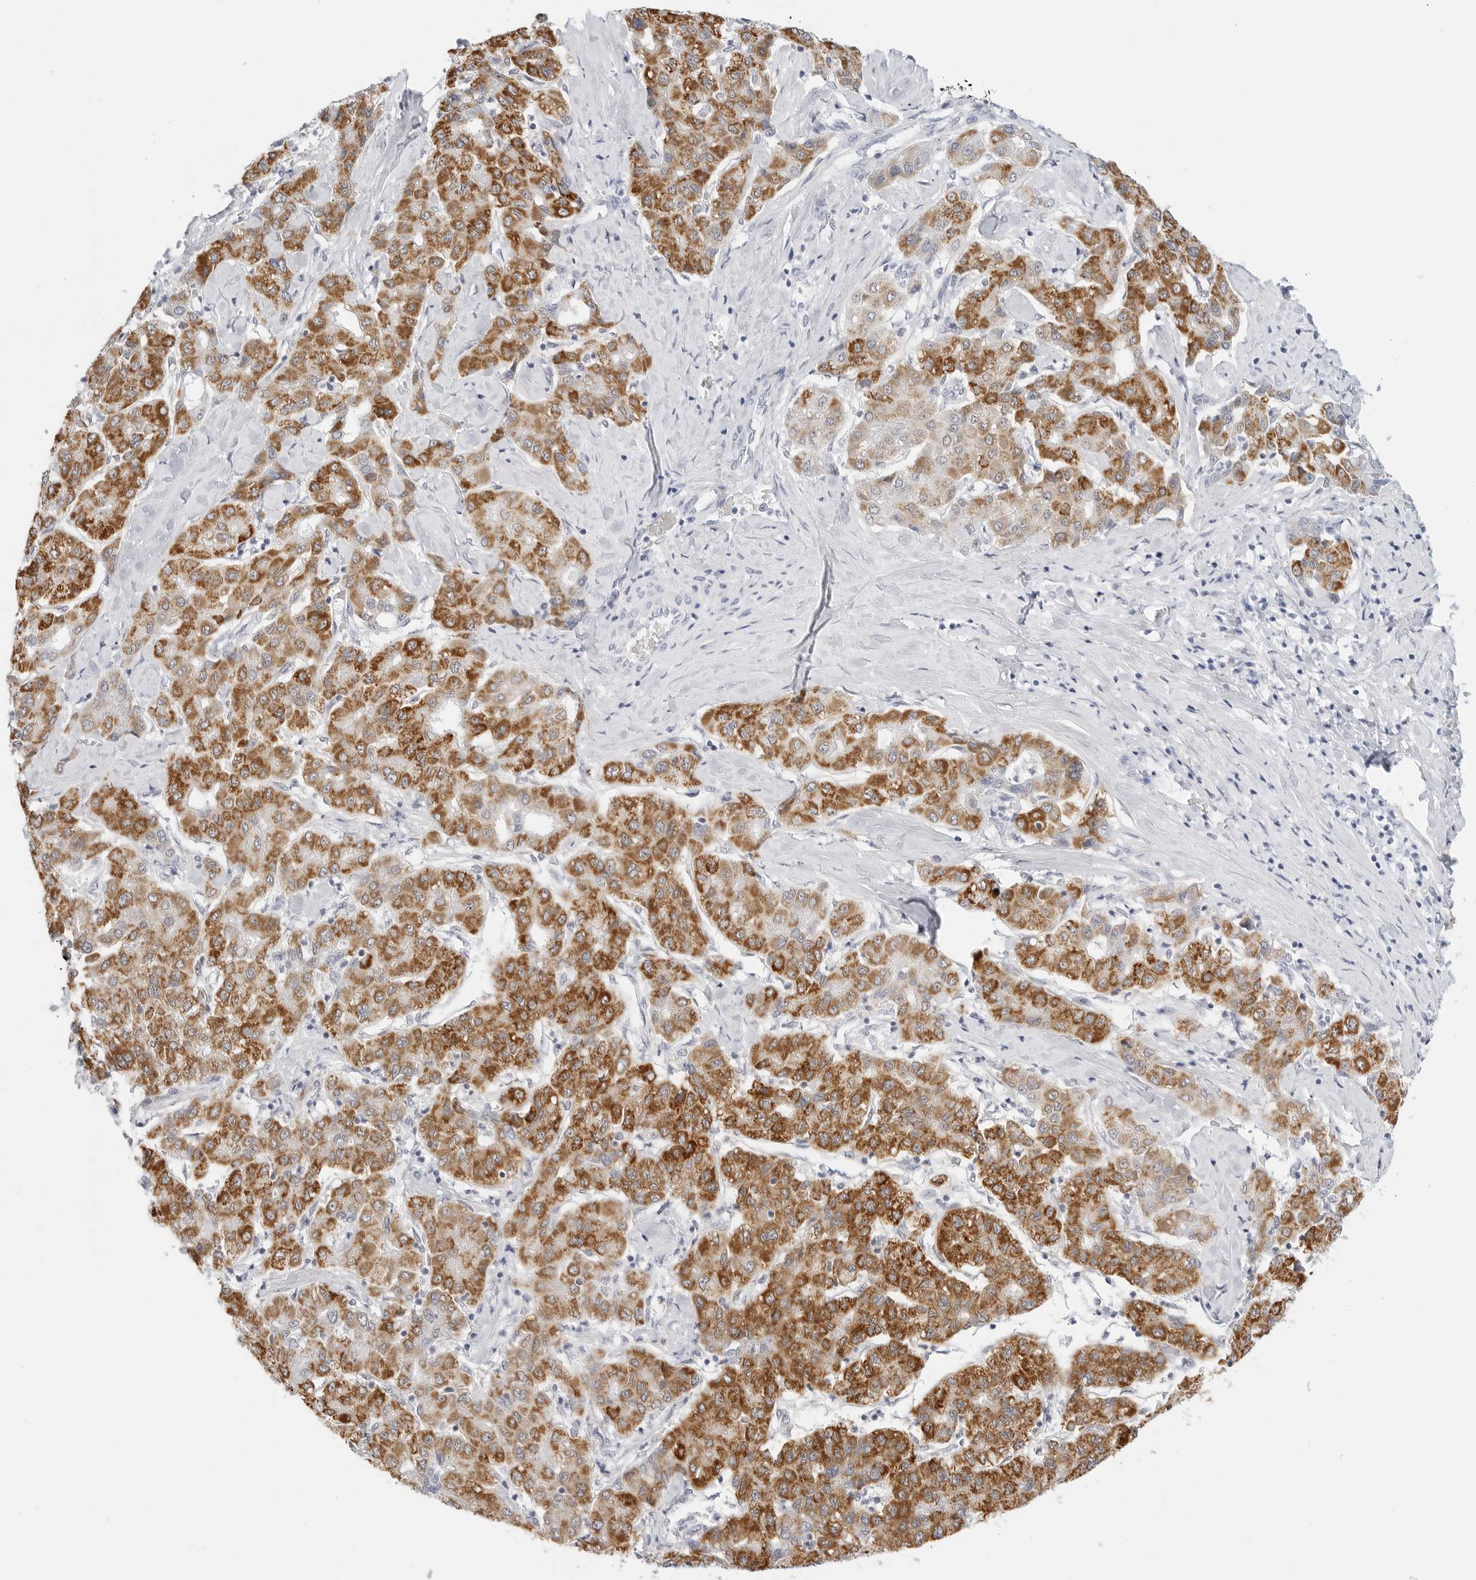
{"staining": {"intensity": "strong", "quantity": ">75%", "location": "cytoplasmic/membranous"}, "tissue": "liver cancer", "cell_type": "Tumor cells", "image_type": "cancer", "snomed": [{"axis": "morphology", "description": "Carcinoma, Hepatocellular, NOS"}, {"axis": "topography", "description": "Liver"}], "caption": "Tumor cells demonstrate high levels of strong cytoplasmic/membranous expression in about >75% of cells in human liver hepatocellular carcinoma.", "gene": "HMGCS2", "patient": {"sex": "male", "age": 65}}